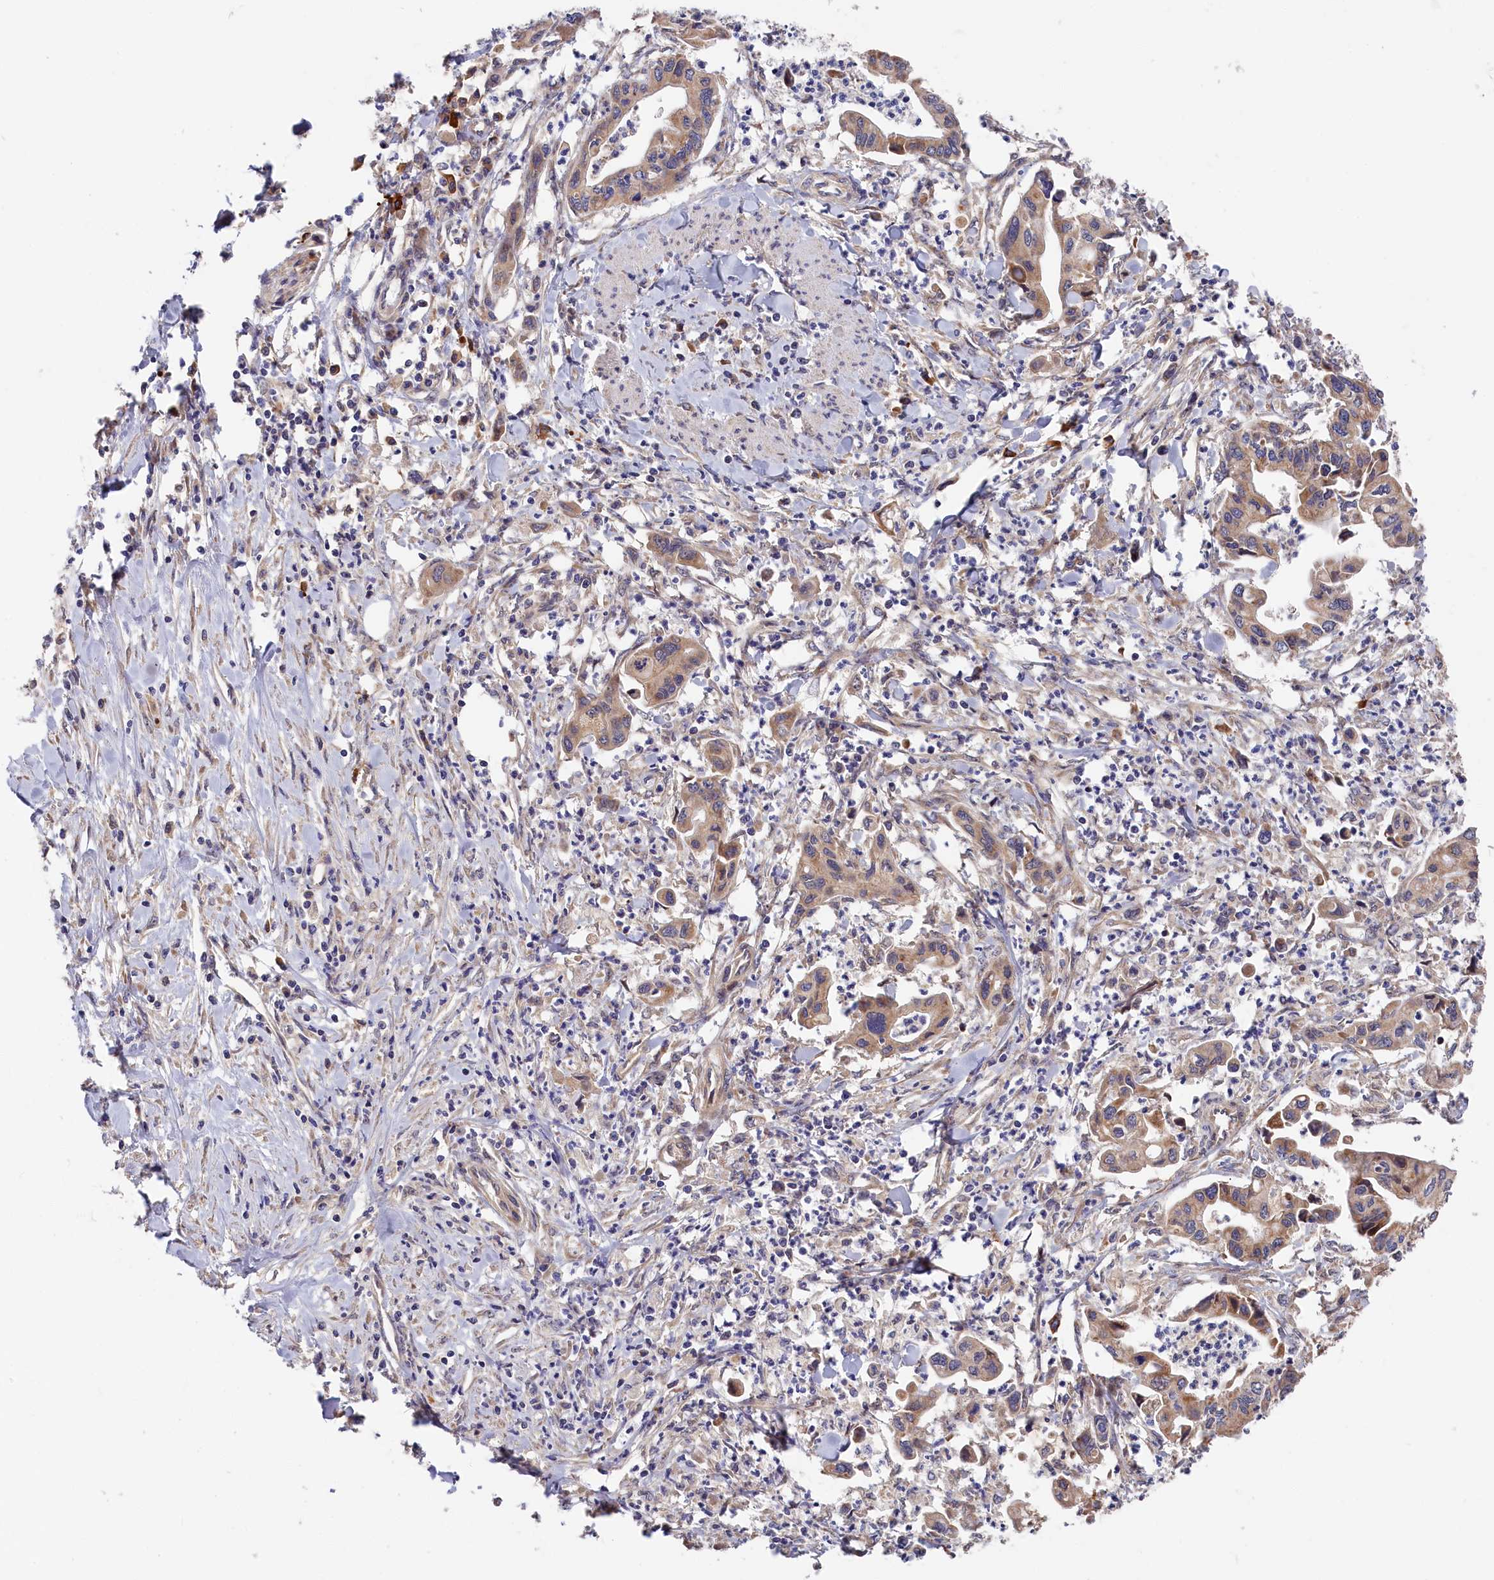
{"staining": {"intensity": "moderate", "quantity": ">75%", "location": "cytoplasmic/membranous"}, "tissue": "pancreatic cancer", "cell_type": "Tumor cells", "image_type": "cancer", "snomed": [{"axis": "morphology", "description": "Adenocarcinoma, NOS"}, {"axis": "topography", "description": "Pancreas"}], "caption": "Adenocarcinoma (pancreatic) stained for a protein (brown) demonstrates moderate cytoplasmic/membranous positive expression in approximately >75% of tumor cells.", "gene": "CEP44", "patient": {"sex": "female", "age": 50}}